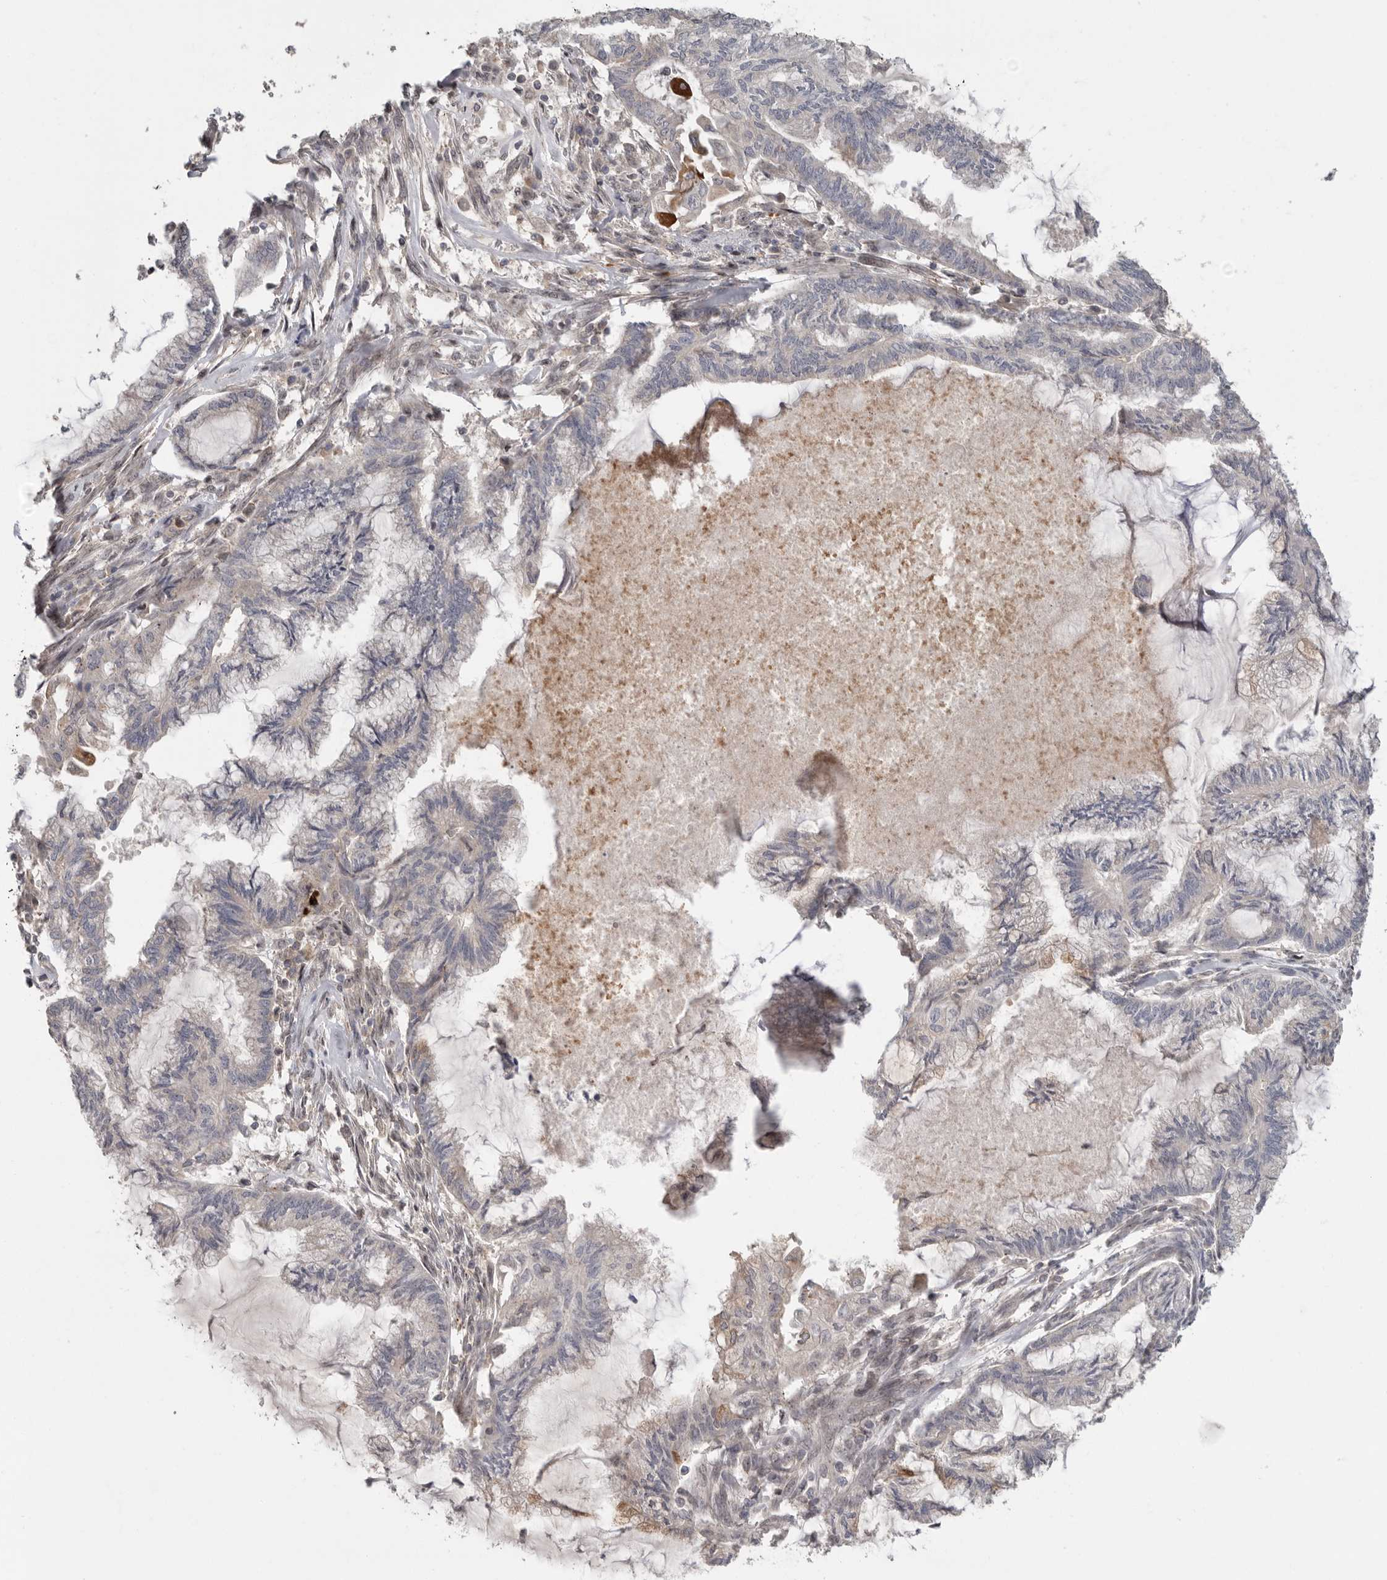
{"staining": {"intensity": "negative", "quantity": "none", "location": "none"}, "tissue": "endometrial cancer", "cell_type": "Tumor cells", "image_type": "cancer", "snomed": [{"axis": "morphology", "description": "Adenocarcinoma, NOS"}, {"axis": "topography", "description": "Endometrium"}], "caption": "DAB immunohistochemical staining of endometrial adenocarcinoma exhibits no significant expression in tumor cells. The staining is performed using DAB brown chromogen with nuclei counter-stained in using hematoxylin.", "gene": "KLK5", "patient": {"sex": "female", "age": 86}}